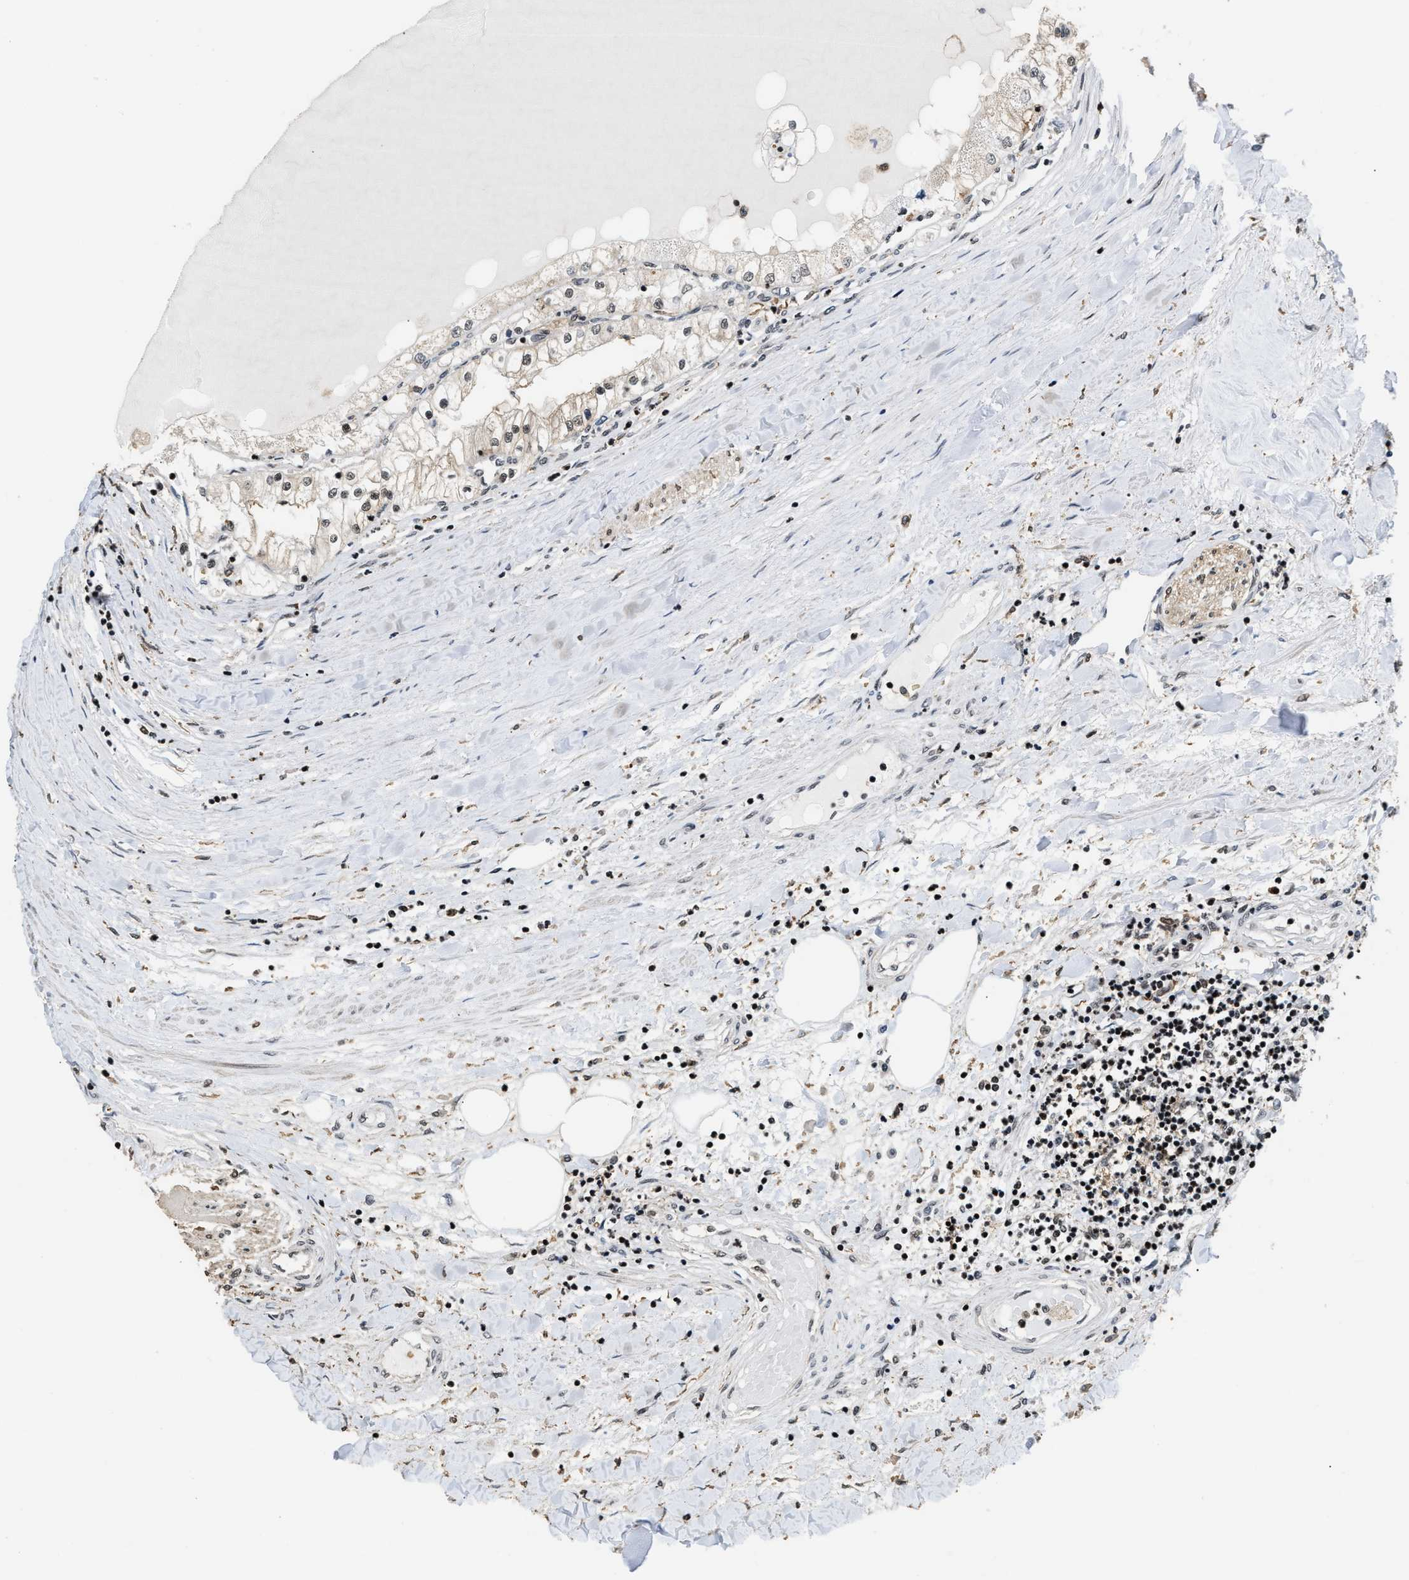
{"staining": {"intensity": "weak", "quantity": "<25%", "location": "nuclear"}, "tissue": "renal cancer", "cell_type": "Tumor cells", "image_type": "cancer", "snomed": [{"axis": "morphology", "description": "Adenocarcinoma, NOS"}, {"axis": "topography", "description": "Kidney"}], "caption": "A micrograph of human renal adenocarcinoma is negative for staining in tumor cells. (DAB immunohistochemistry (IHC), high magnification).", "gene": "RAD21", "patient": {"sex": "male", "age": 68}}